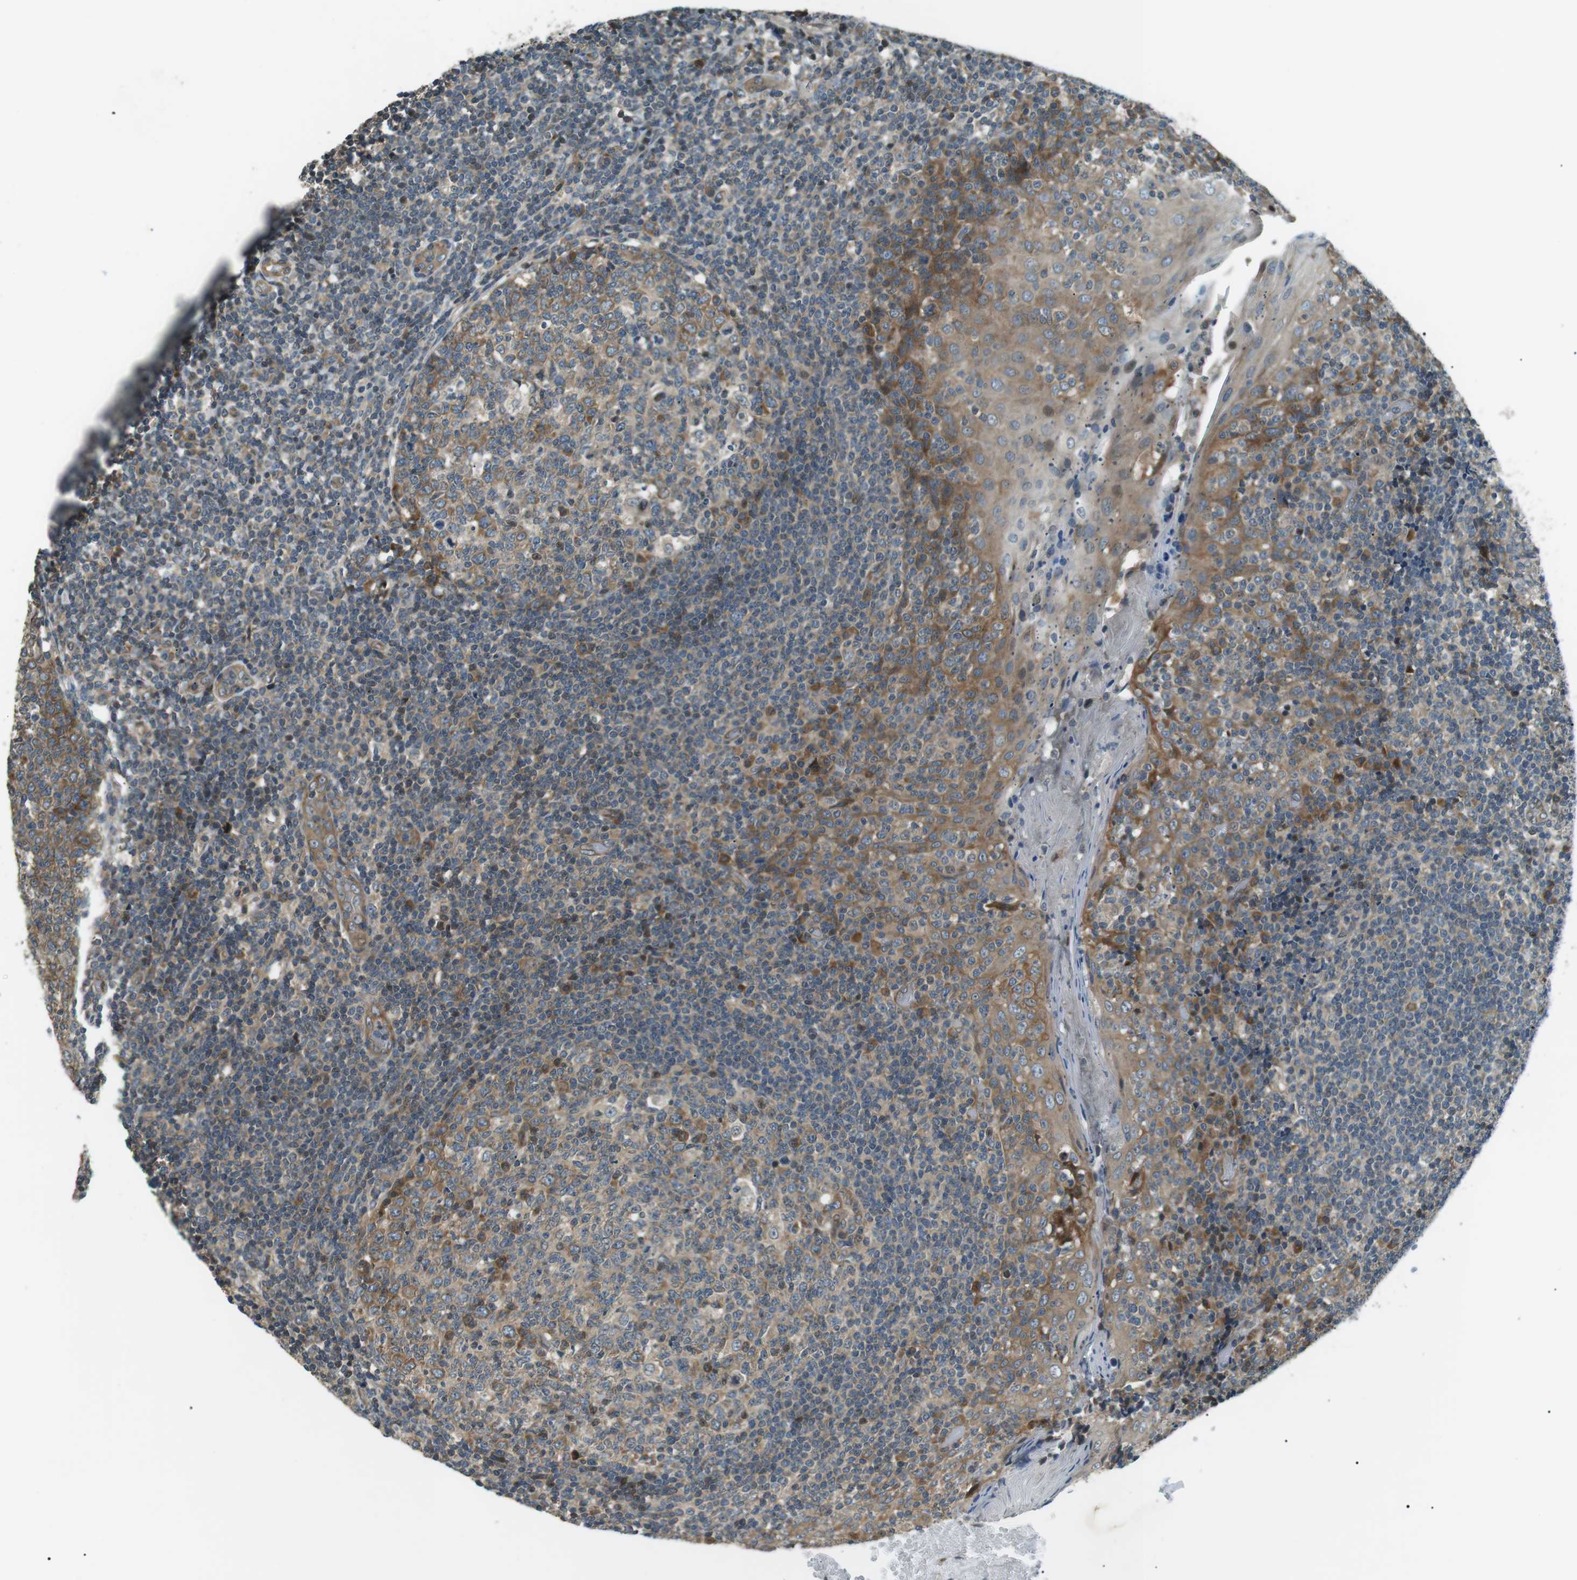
{"staining": {"intensity": "moderate", "quantity": ">75%", "location": "cytoplasmic/membranous"}, "tissue": "tonsil", "cell_type": "Germinal center cells", "image_type": "normal", "snomed": [{"axis": "morphology", "description": "Normal tissue, NOS"}, {"axis": "topography", "description": "Tonsil"}], "caption": "Tonsil stained with immunohistochemistry (IHC) demonstrates moderate cytoplasmic/membranous staining in about >75% of germinal center cells.", "gene": "TMEM74", "patient": {"sex": "female", "age": 19}}